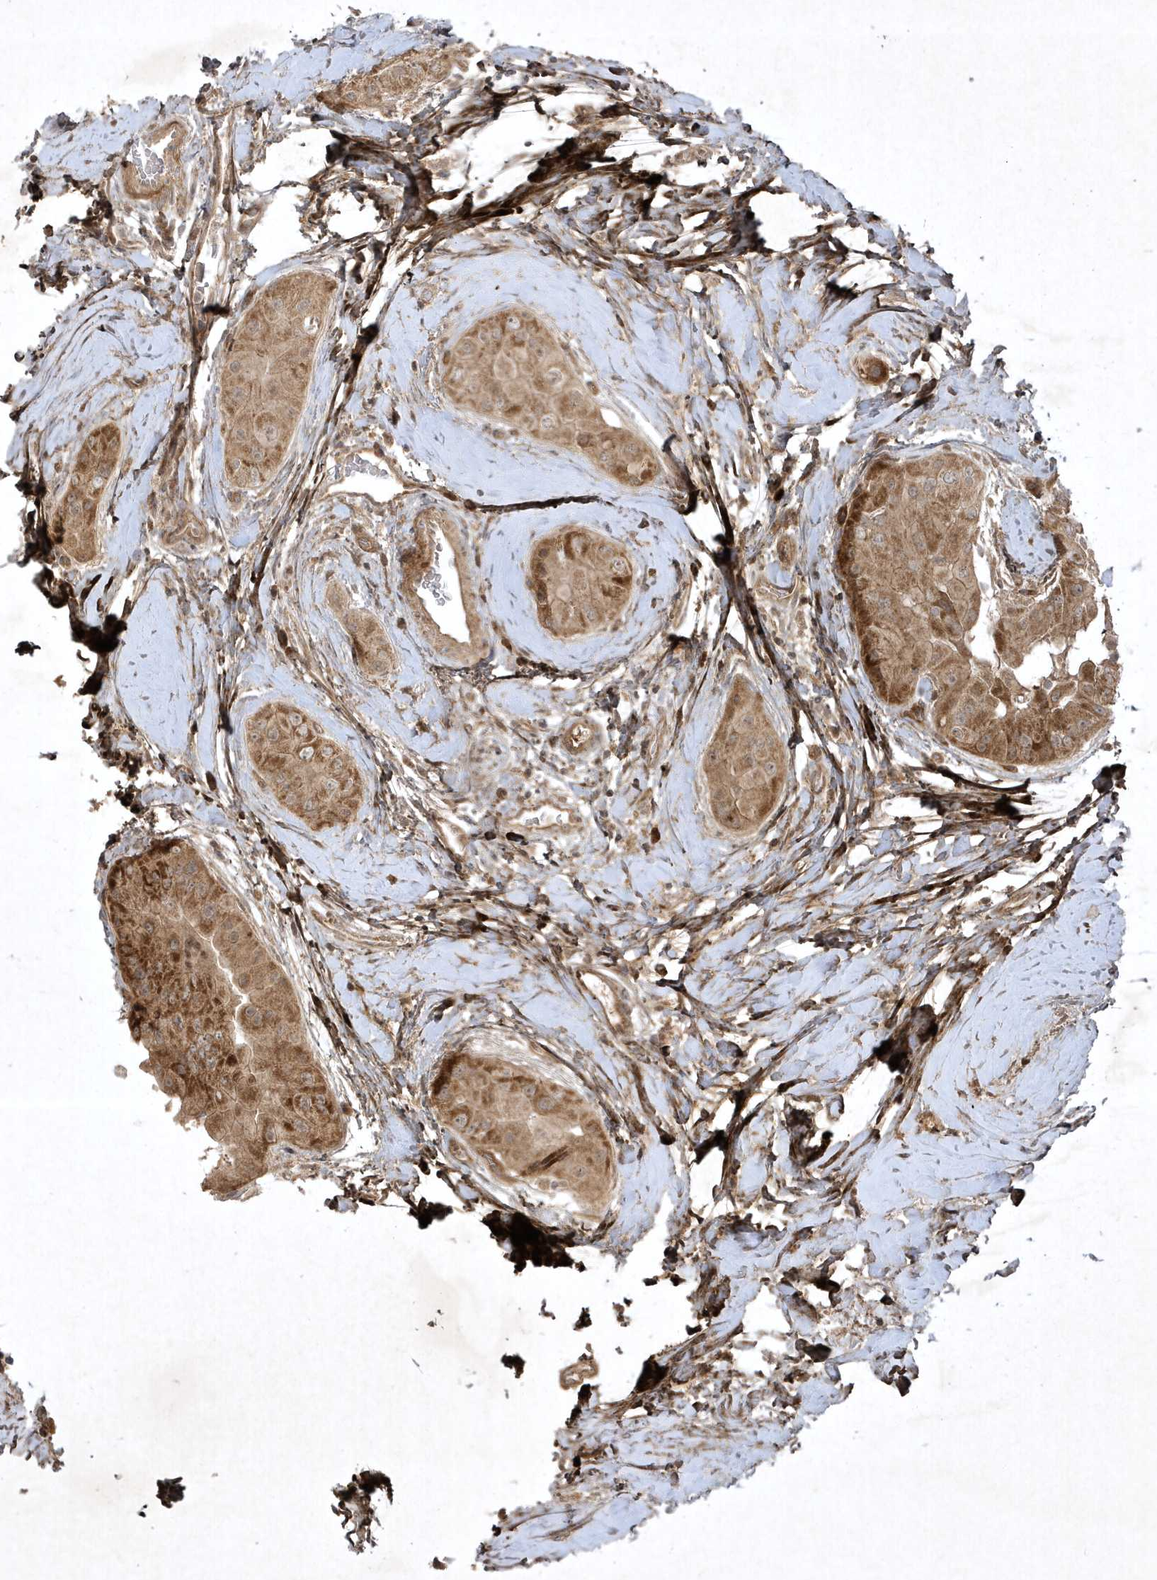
{"staining": {"intensity": "moderate", "quantity": ">75%", "location": "cytoplasmic/membranous"}, "tissue": "thyroid cancer", "cell_type": "Tumor cells", "image_type": "cancer", "snomed": [{"axis": "morphology", "description": "Papillary adenocarcinoma, NOS"}, {"axis": "topography", "description": "Thyroid gland"}], "caption": "Moderate cytoplasmic/membranous protein positivity is present in approximately >75% of tumor cells in thyroid cancer. (brown staining indicates protein expression, while blue staining denotes nuclei).", "gene": "FAM83C", "patient": {"sex": "male", "age": 33}}